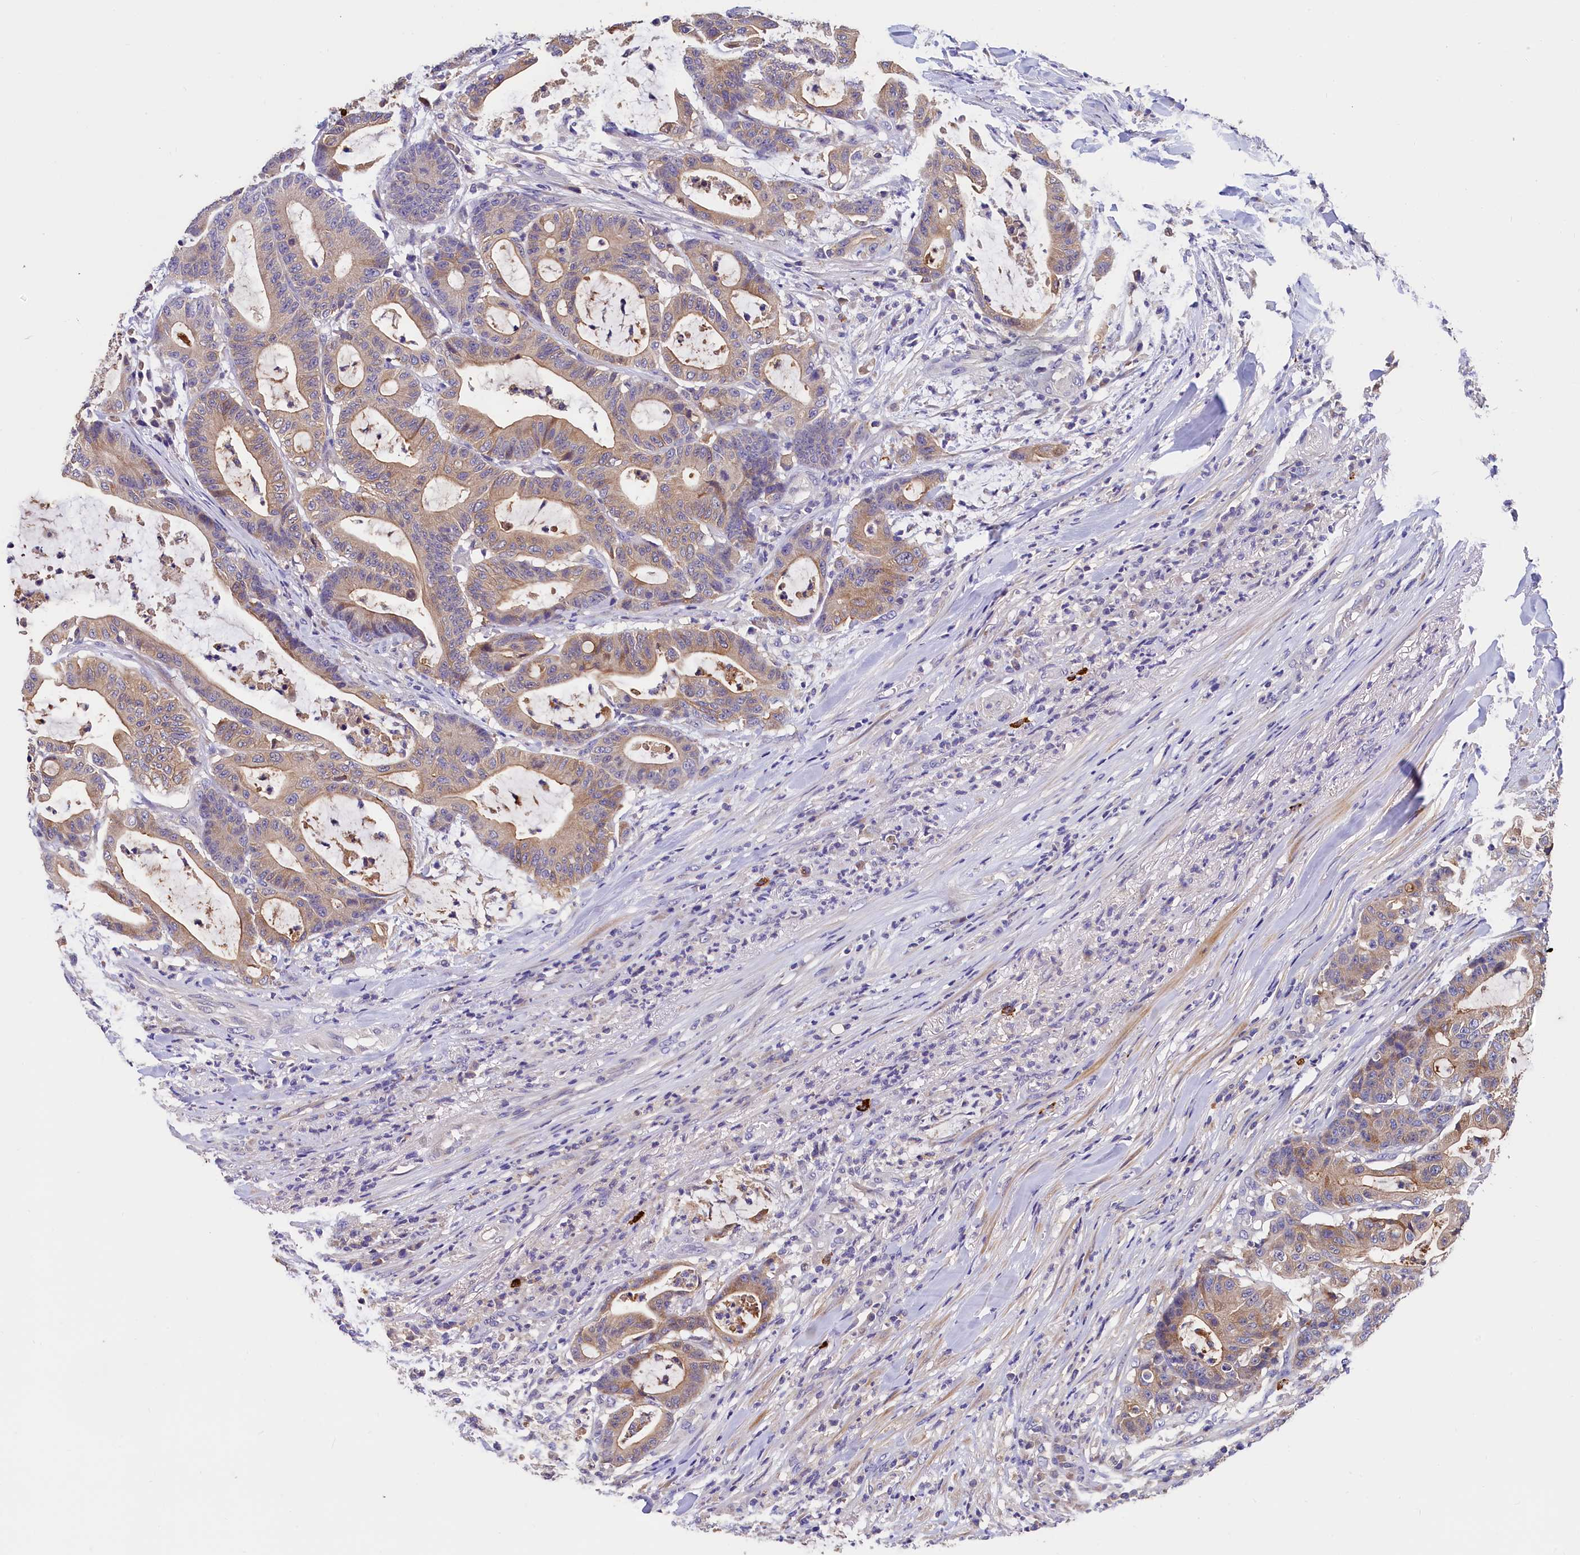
{"staining": {"intensity": "weak", "quantity": ">75%", "location": "cytoplasmic/membranous"}, "tissue": "colorectal cancer", "cell_type": "Tumor cells", "image_type": "cancer", "snomed": [{"axis": "morphology", "description": "Adenocarcinoma, NOS"}, {"axis": "topography", "description": "Colon"}], "caption": "A brown stain highlights weak cytoplasmic/membranous expression of a protein in human colorectal adenocarcinoma tumor cells.", "gene": "EPS8L2", "patient": {"sex": "female", "age": 84}}